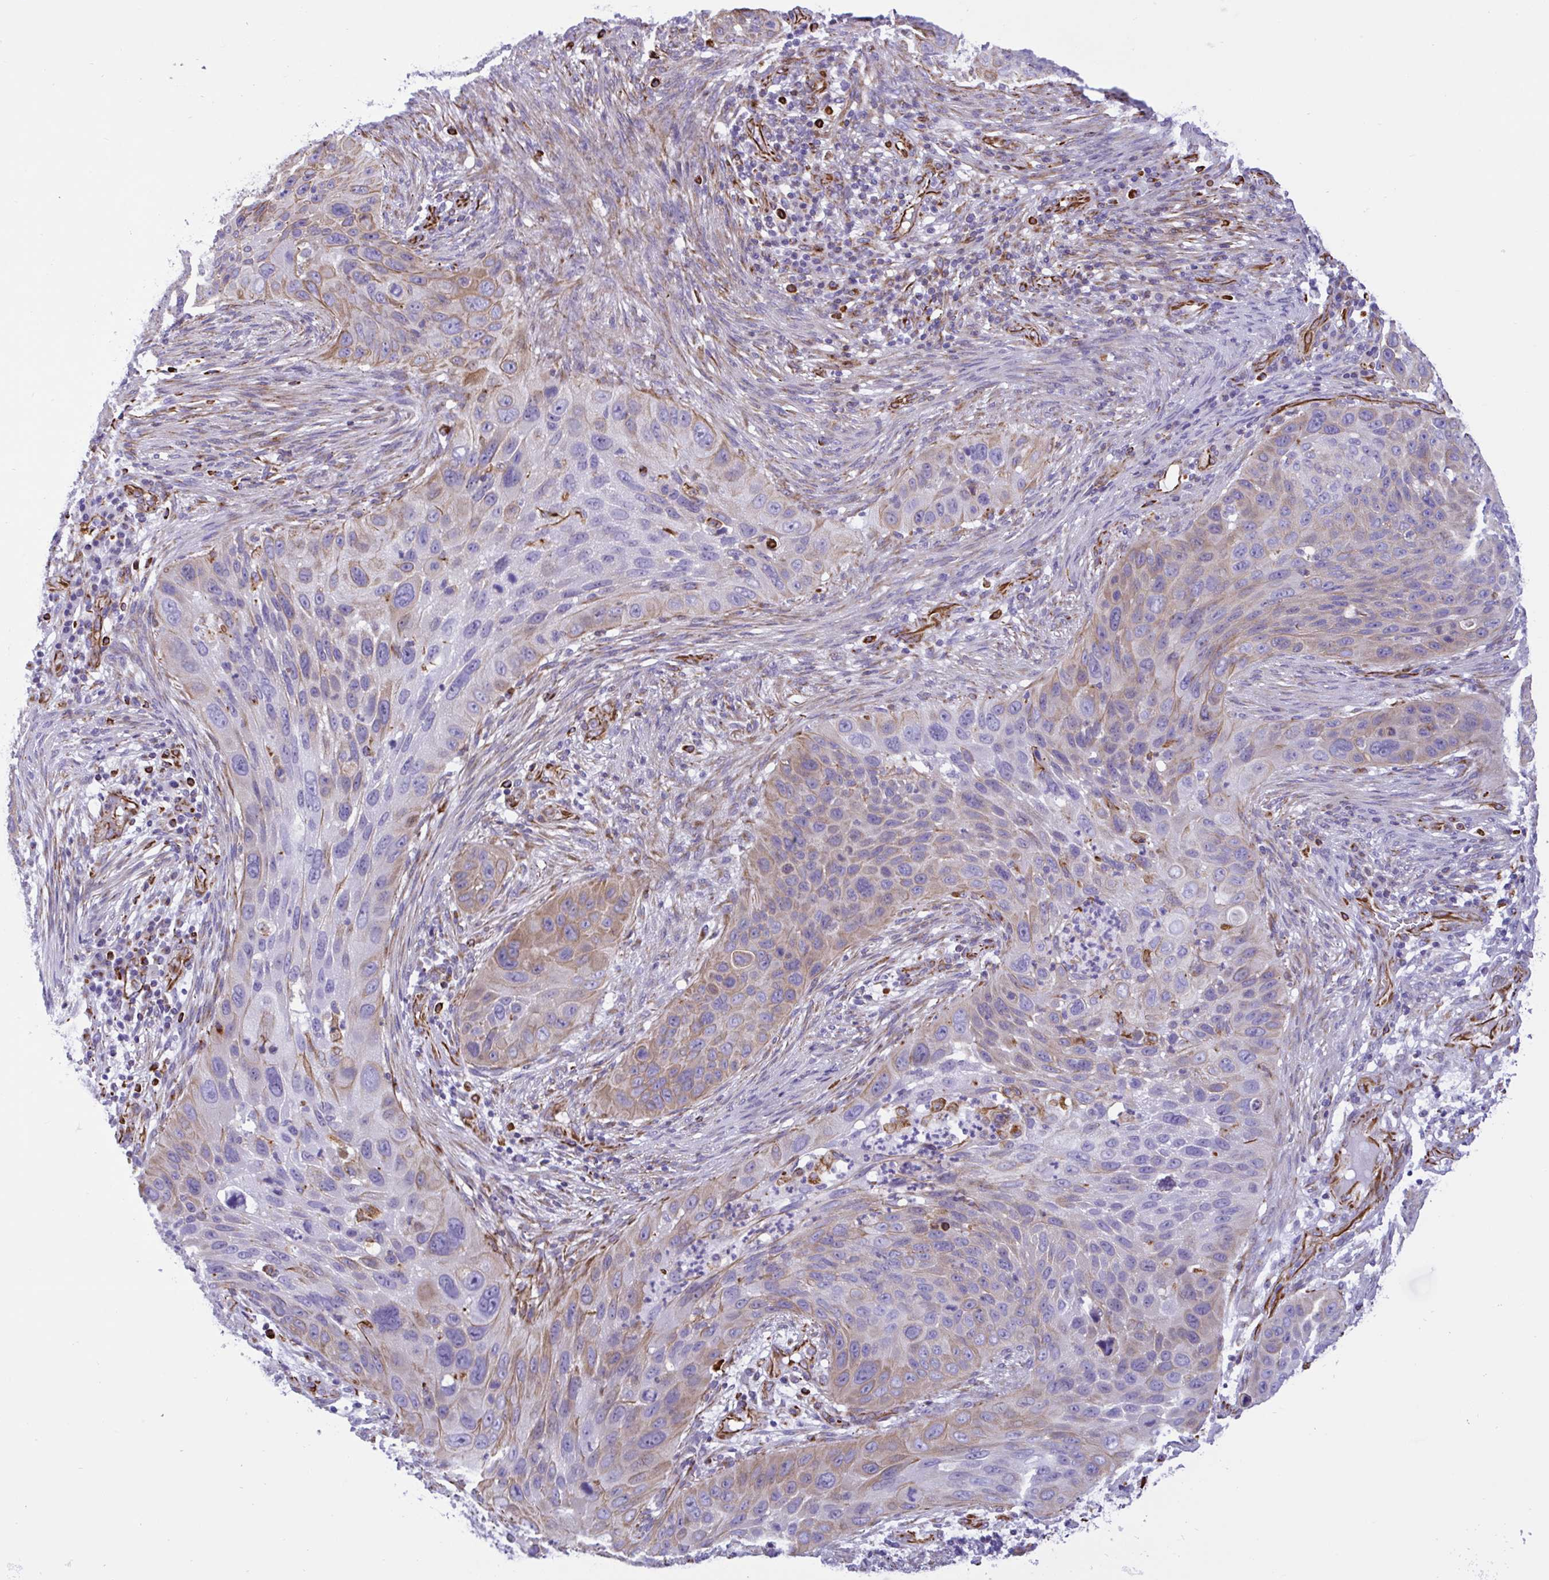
{"staining": {"intensity": "moderate", "quantity": "<25%", "location": "cytoplasmic/membranous"}, "tissue": "lung cancer", "cell_type": "Tumor cells", "image_type": "cancer", "snomed": [{"axis": "morphology", "description": "Squamous cell carcinoma, NOS"}, {"axis": "topography", "description": "Lung"}], "caption": "Human lung squamous cell carcinoma stained with a brown dye exhibits moderate cytoplasmic/membranous positive positivity in about <25% of tumor cells.", "gene": "SMAD5", "patient": {"sex": "male", "age": 63}}